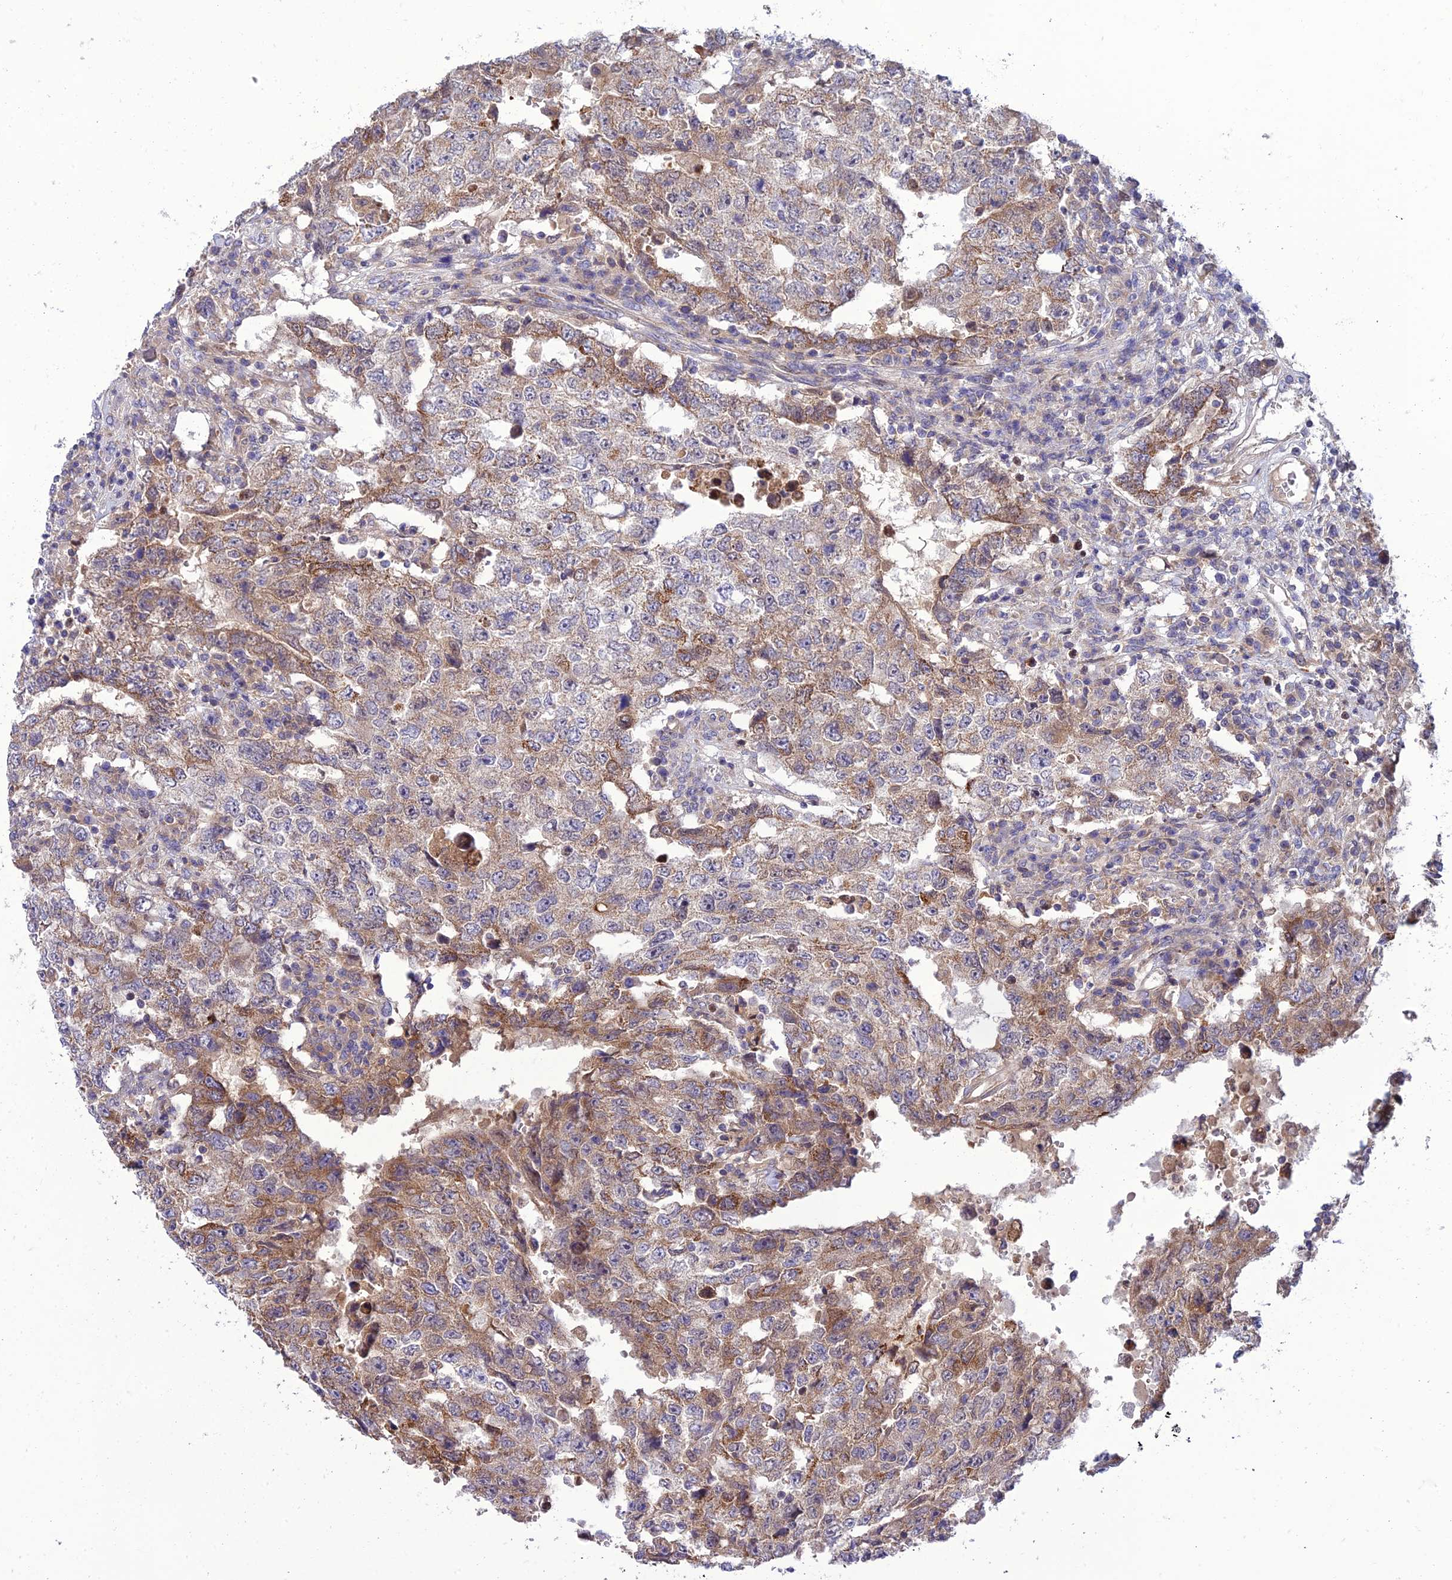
{"staining": {"intensity": "moderate", "quantity": "25%-75%", "location": "cytoplasmic/membranous"}, "tissue": "testis cancer", "cell_type": "Tumor cells", "image_type": "cancer", "snomed": [{"axis": "morphology", "description": "Carcinoma, Embryonal, NOS"}, {"axis": "topography", "description": "Testis"}], "caption": "Immunohistochemistry (IHC) of human embryonal carcinoma (testis) reveals medium levels of moderate cytoplasmic/membranous positivity in approximately 25%-75% of tumor cells.", "gene": "IRAK3", "patient": {"sex": "male", "age": 26}}